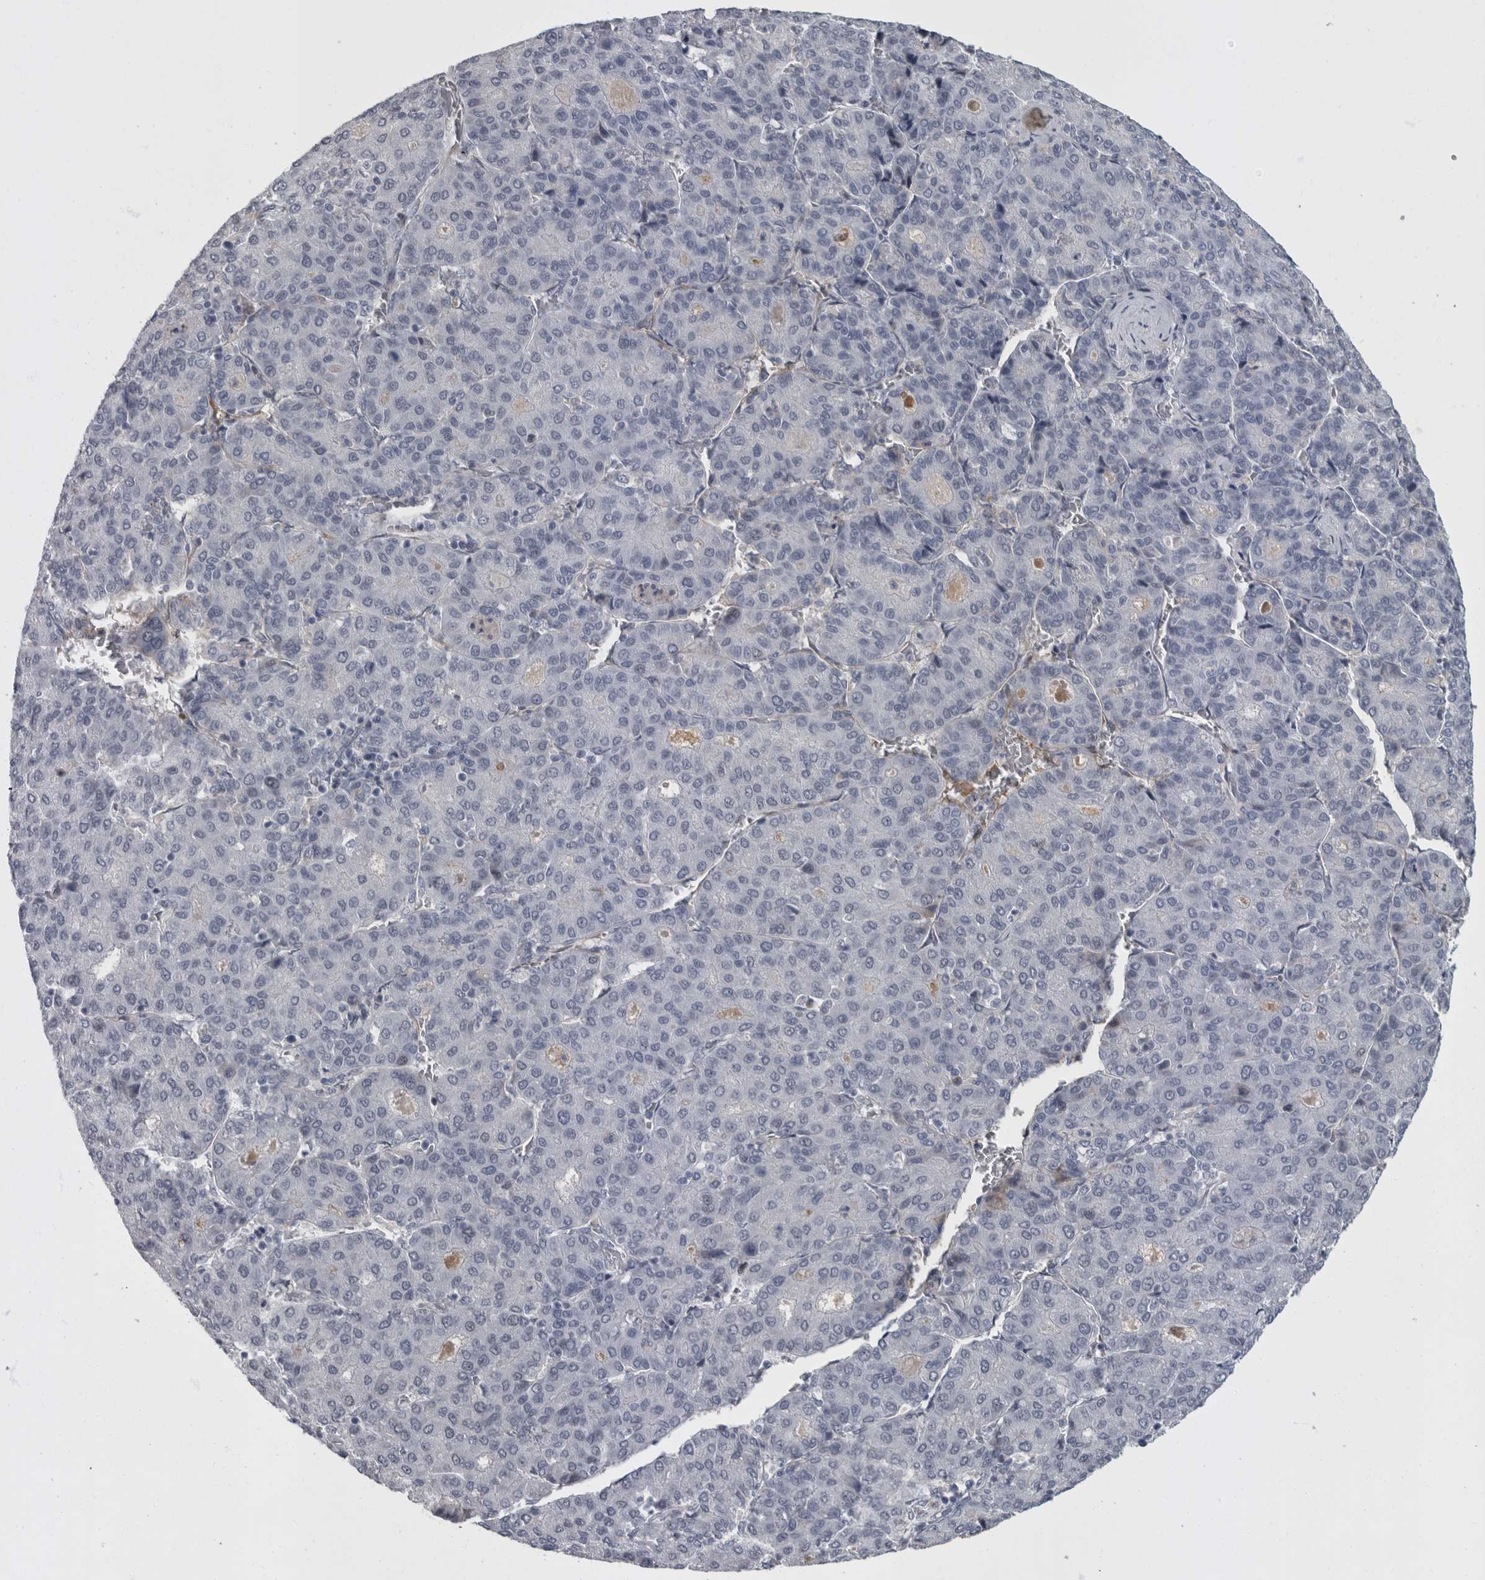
{"staining": {"intensity": "negative", "quantity": "none", "location": "none"}, "tissue": "liver cancer", "cell_type": "Tumor cells", "image_type": "cancer", "snomed": [{"axis": "morphology", "description": "Carcinoma, Hepatocellular, NOS"}, {"axis": "topography", "description": "Liver"}], "caption": "Tumor cells show no significant staining in liver hepatocellular carcinoma. The staining is performed using DAB (3,3'-diaminobenzidine) brown chromogen with nuclei counter-stained in using hematoxylin.", "gene": "SLC25A39", "patient": {"sex": "male", "age": 65}}